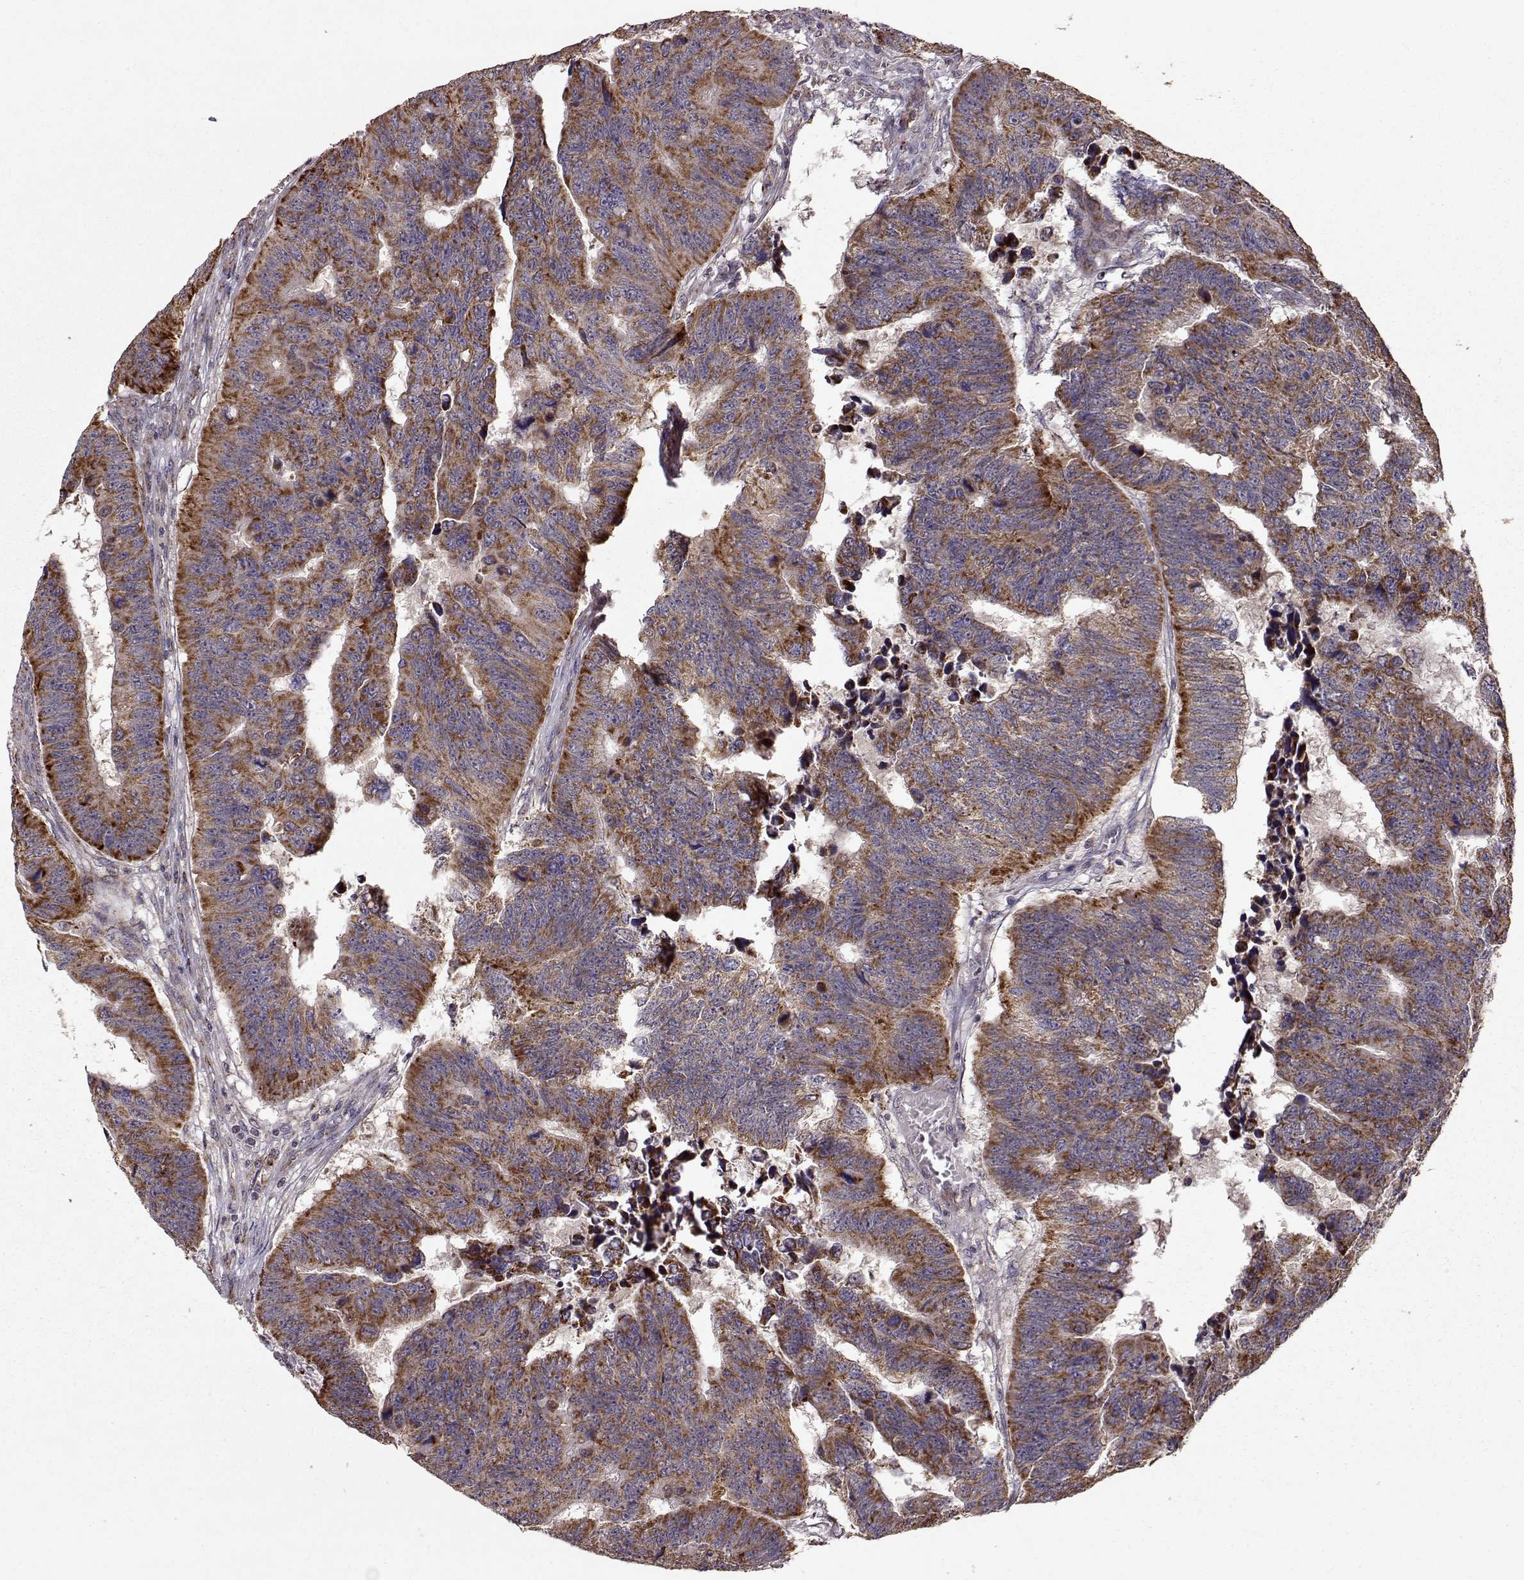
{"staining": {"intensity": "strong", "quantity": ">75%", "location": "cytoplasmic/membranous"}, "tissue": "colorectal cancer", "cell_type": "Tumor cells", "image_type": "cancer", "snomed": [{"axis": "morphology", "description": "Adenocarcinoma, NOS"}, {"axis": "topography", "description": "Appendix"}, {"axis": "topography", "description": "Colon"}, {"axis": "topography", "description": "Cecum"}, {"axis": "topography", "description": "Colon asc"}], "caption": "Immunohistochemical staining of human colorectal cancer reveals strong cytoplasmic/membranous protein positivity in about >75% of tumor cells.", "gene": "CMTM3", "patient": {"sex": "female", "age": 85}}